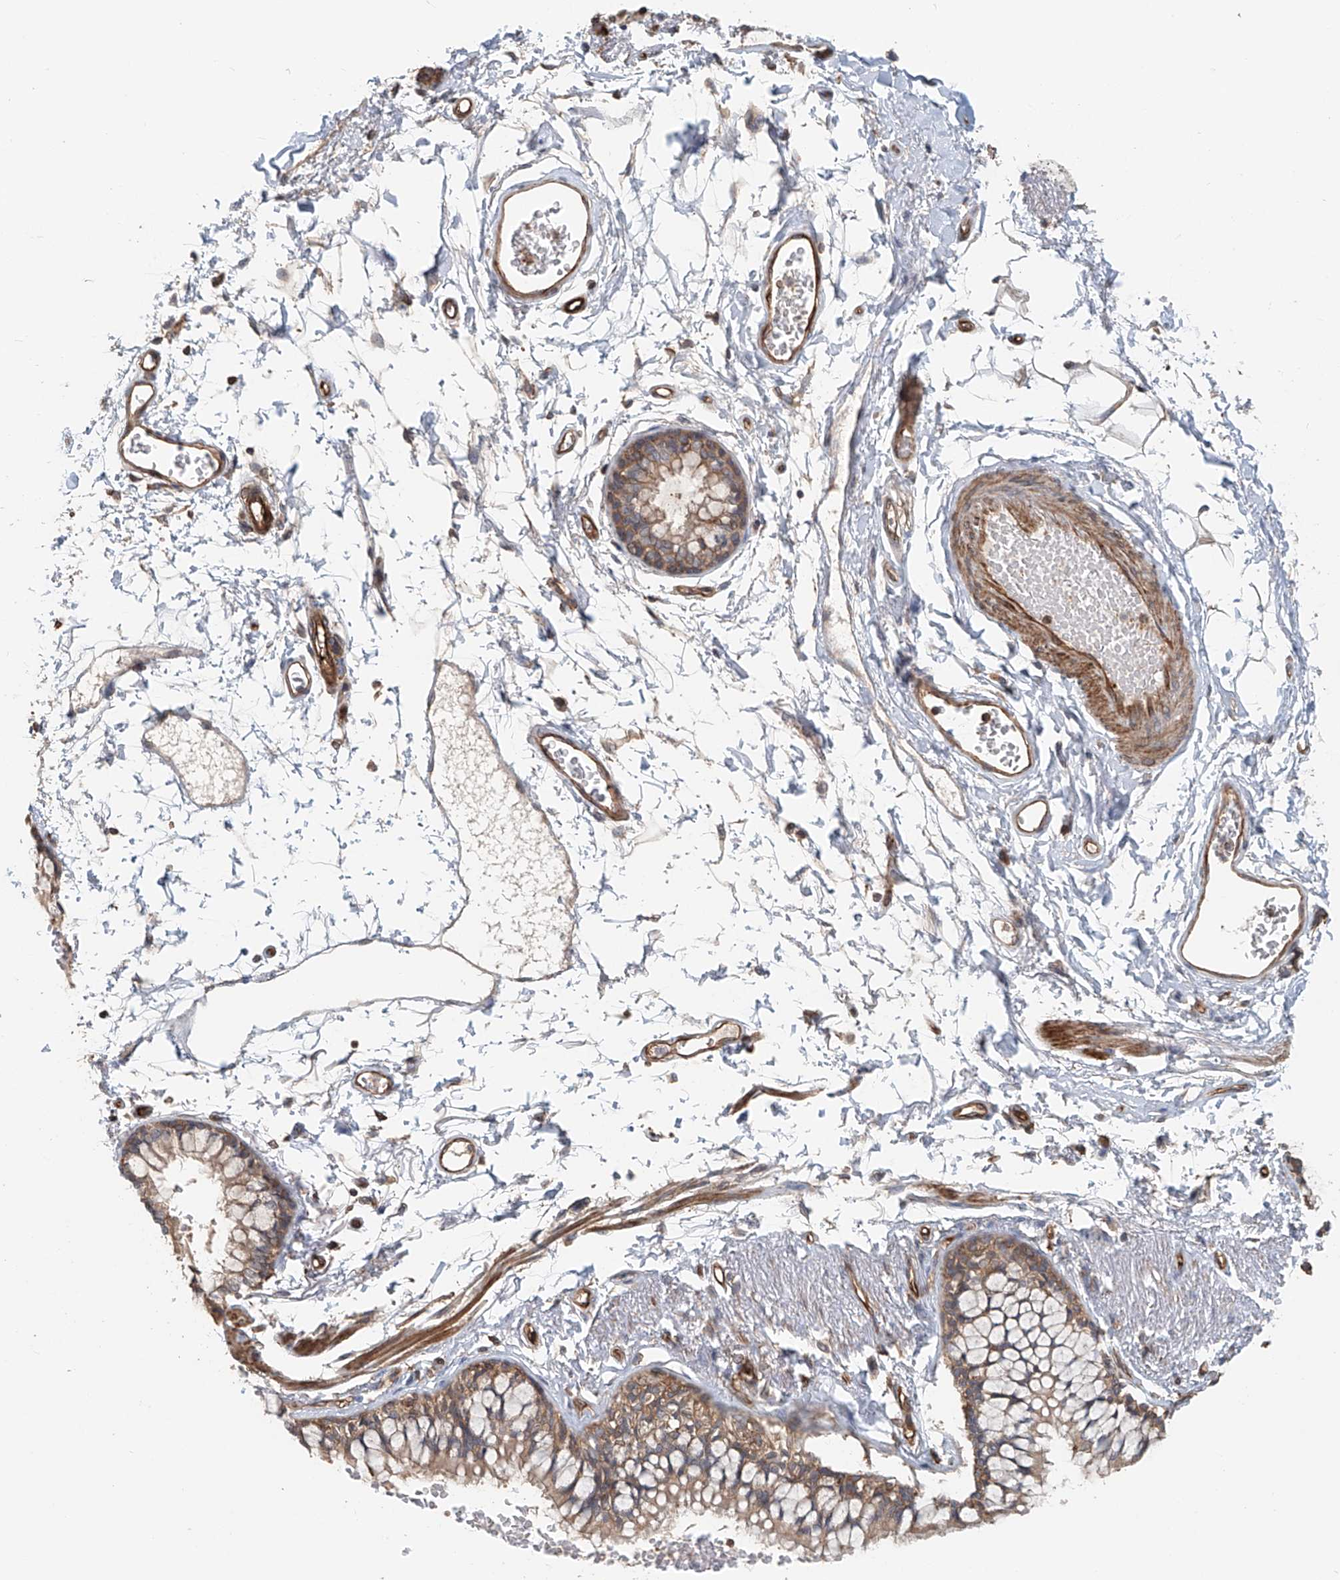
{"staining": {"intensity": "moderate", "quantity": ">75%", "location": "cytoplasmic/membranous"}, "tissue": "bronchus", "cell_type": "Respiratory epithelial cells", "image_type": "normal", "snomed": [{"axis": "morphology", "description": "Normal tissue, NOS"}, {"axis": "topography", "description": "Cartilage tissue"}, {"axis": "topography", "description": "Bronchus"}], "caption": "A brown stain labels moderate cytoplasmic/membranous staining of a protein in respiratory epithelial cells of unremarkable human bronchus.", "gene": "FRYL", "patient": {"sex": "female", "age": 73}}